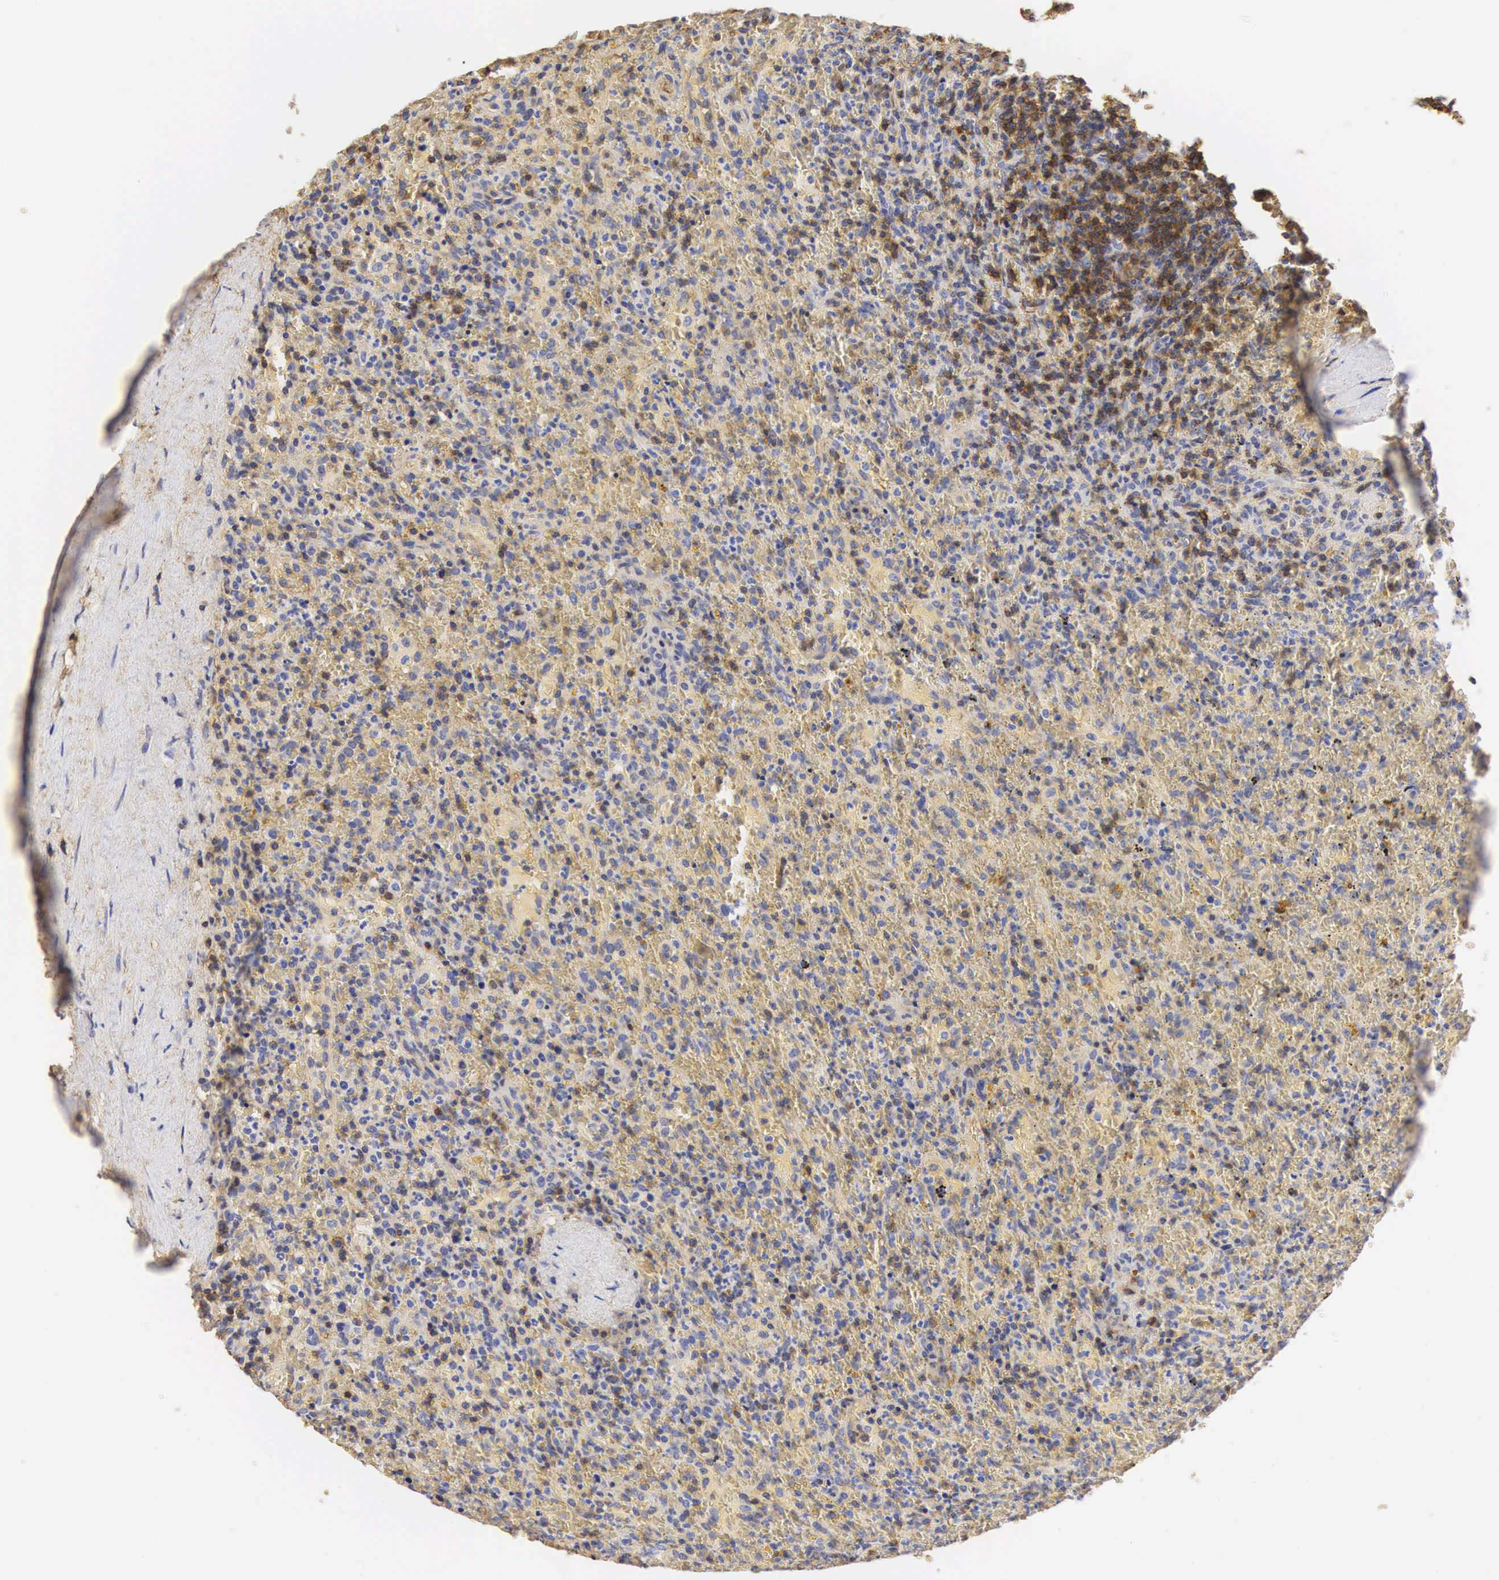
{"staining": {"intensity": "moderate", "quantity": "<25%", "location": "cytoplasmic/membranous"}, "tissue": "lymphoma", "cell_type": "Tumor cells", "image_type": "cancer", "snomed": [{"axis": "morphology", "description": "Malignant lymphoma, non-Hodgkin's type, High grade"}, {"axis": "topography", "description": "Spleen"}, {"axis": "topography", "description": "Lymph node"}], "caption": "Human malignant lymphoma, non-Hodgkin's type (high-grade) stained for a protein (brown) displays moderate cytoplasmic/membranous positive expression in approximately <25% of tumor cells.", "gene": "CD99", "patient": {"sex": "female", "age": 70}}